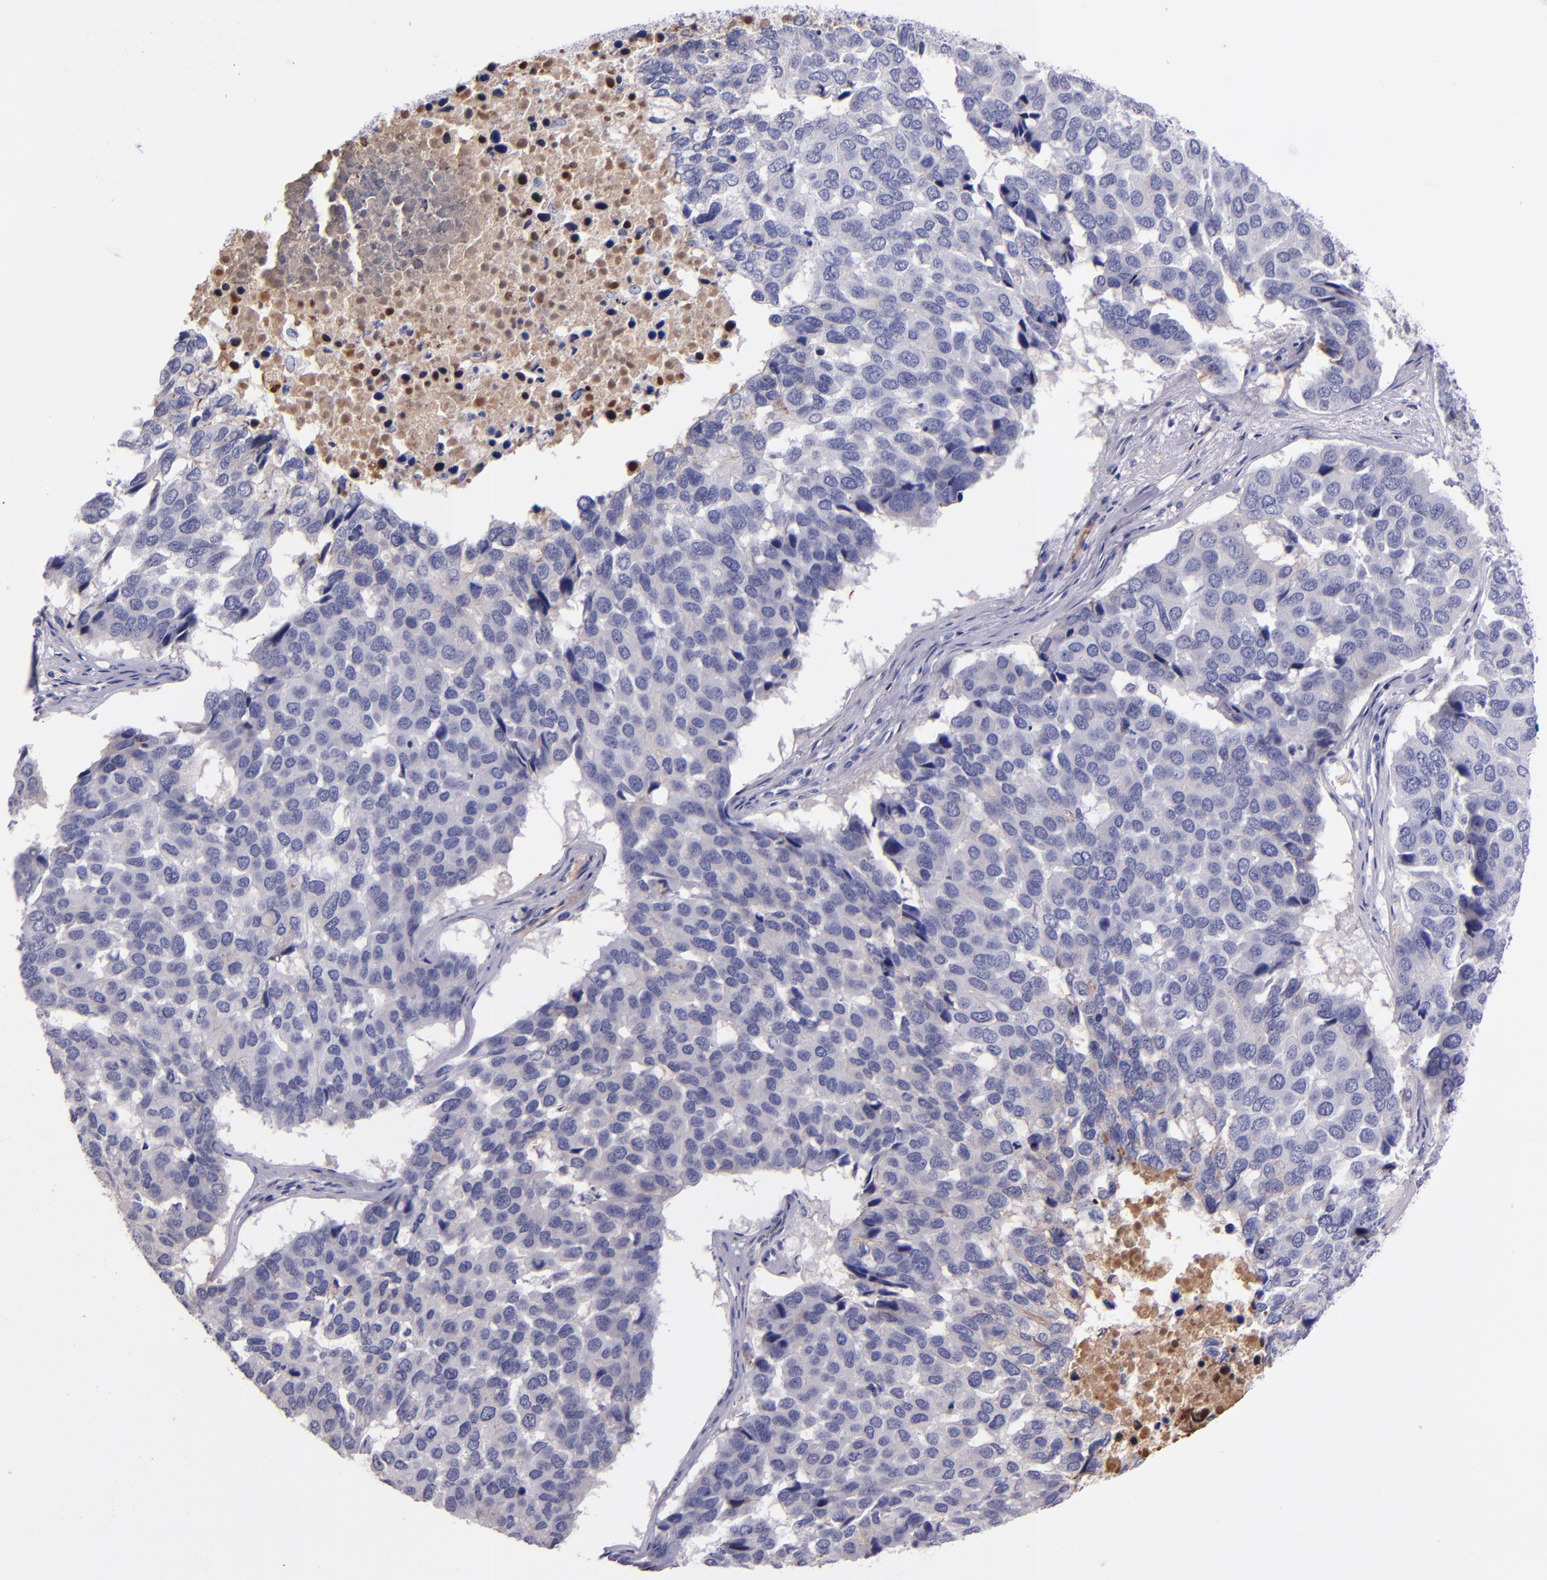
{"staining": {"intensity": "negative", "quantity": "none", "location": "none"}, "tissue": "pancreatic cancer", "cell_type": "Tumor cells", "image_type": "cancer", "snomed": [{"axis": "morphology", "description": "Adenocarcinoma, NOS"}, {"axis": "topography", "description": "Pancreas"}], "caption": "Immunohistochemistry of human pancreatic cancer exhibits no positivity in tumor cells.", "gene": "KNG1", "patient": {"sex": "male", "age": 50}}